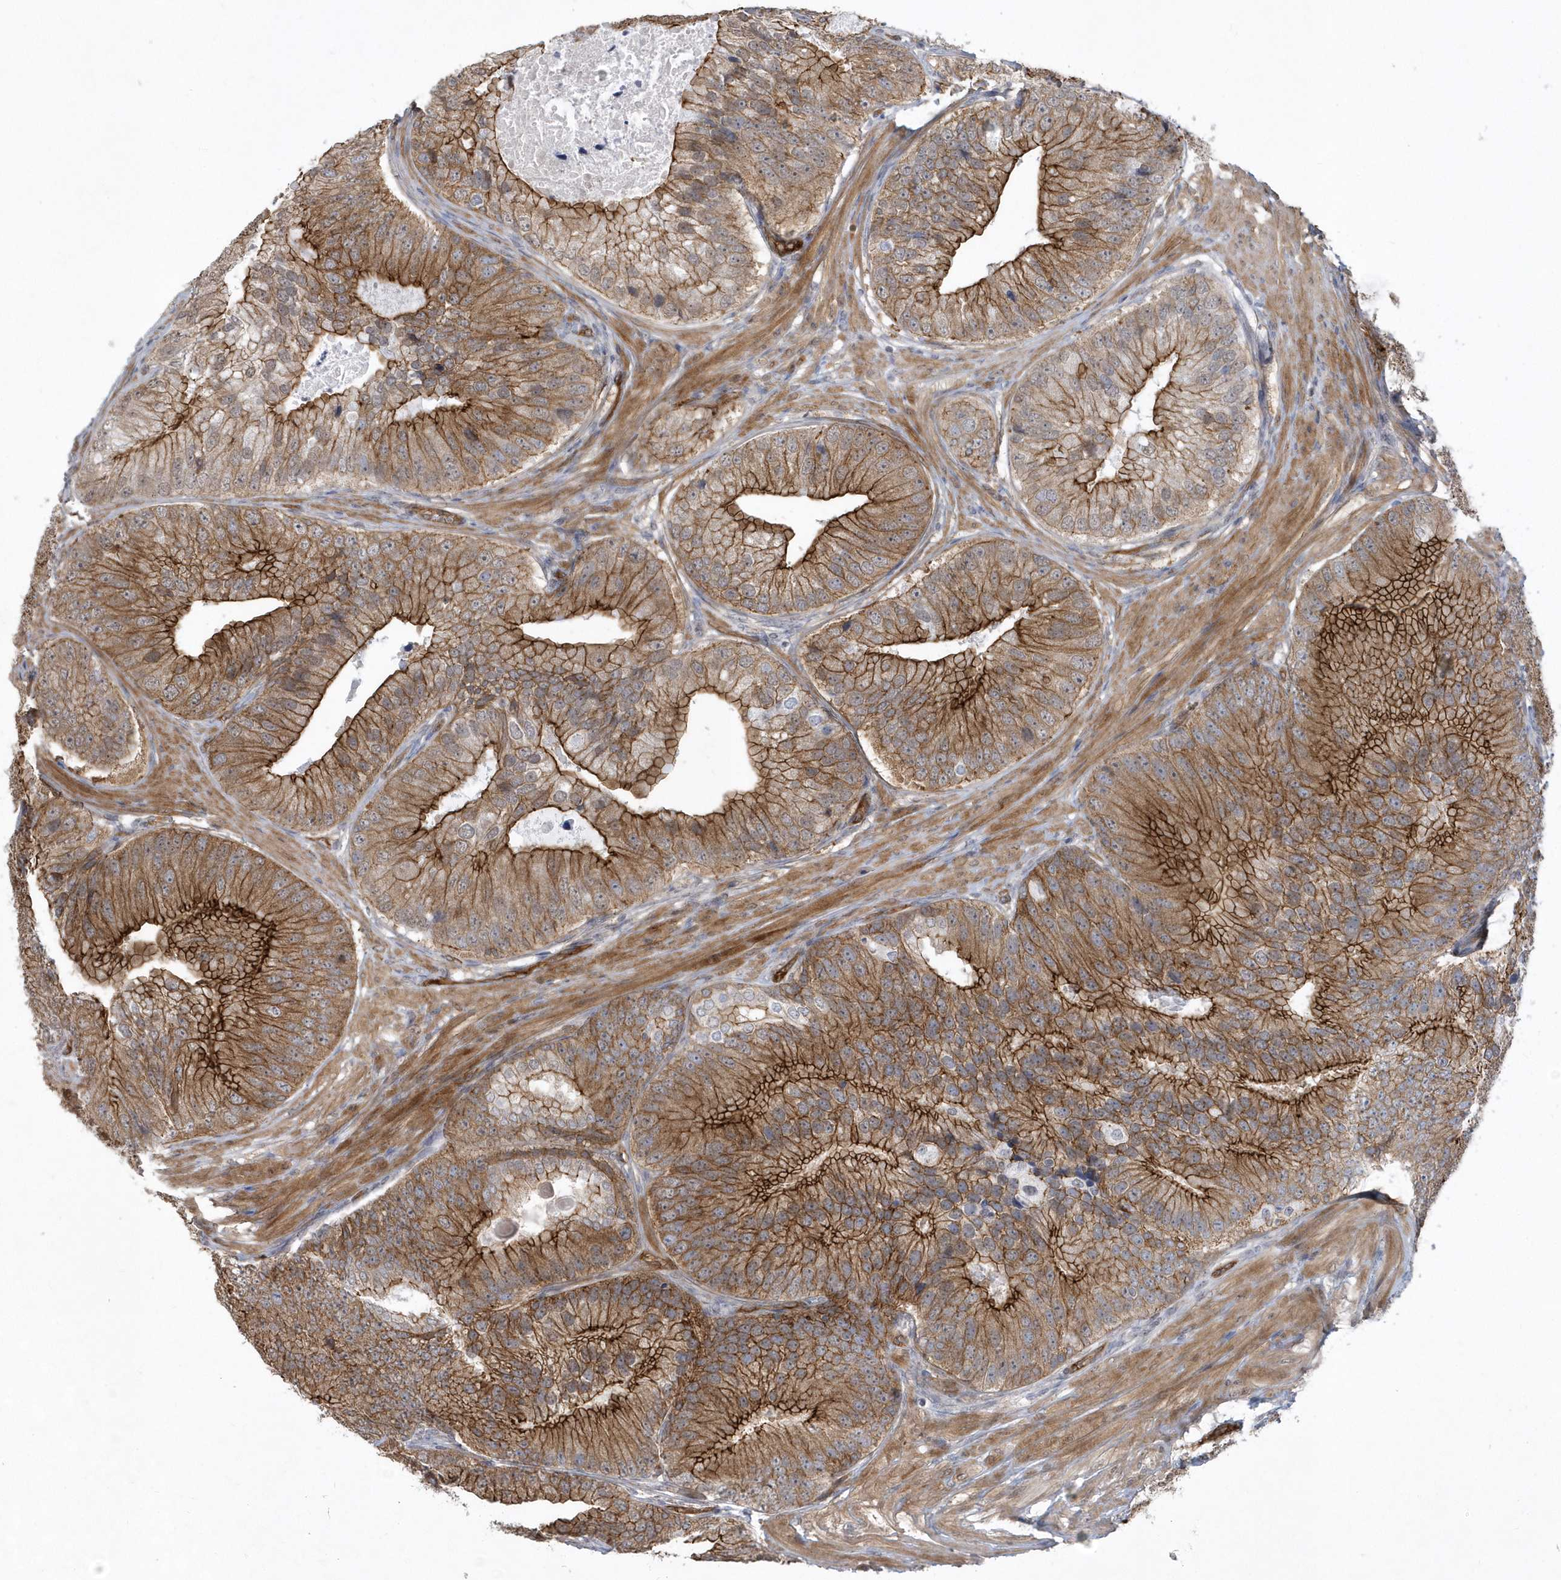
{"staining": {"intensity": "strong", "quantity": ">75%", "location": "cytoplasmic/membranous"}, "tissue": "prostate cancer", "cell_type": "Tumor cells", "image_type": "cancer", "snomed": [{"axis": "morphology", "description": "Adenocarcinoma, High grade"}, {"axis": "topography", "description": "Prostate"}], "caption": "A photomicrograph showing strong cytoplasmic/membranous expression in about >75% of tumor cells in prostate high-grade adenocarcinoma, as visualized by brown immunohistochemical staining.", "gene": "RAI14", "patient": {"sex": "male", "age": 70}}